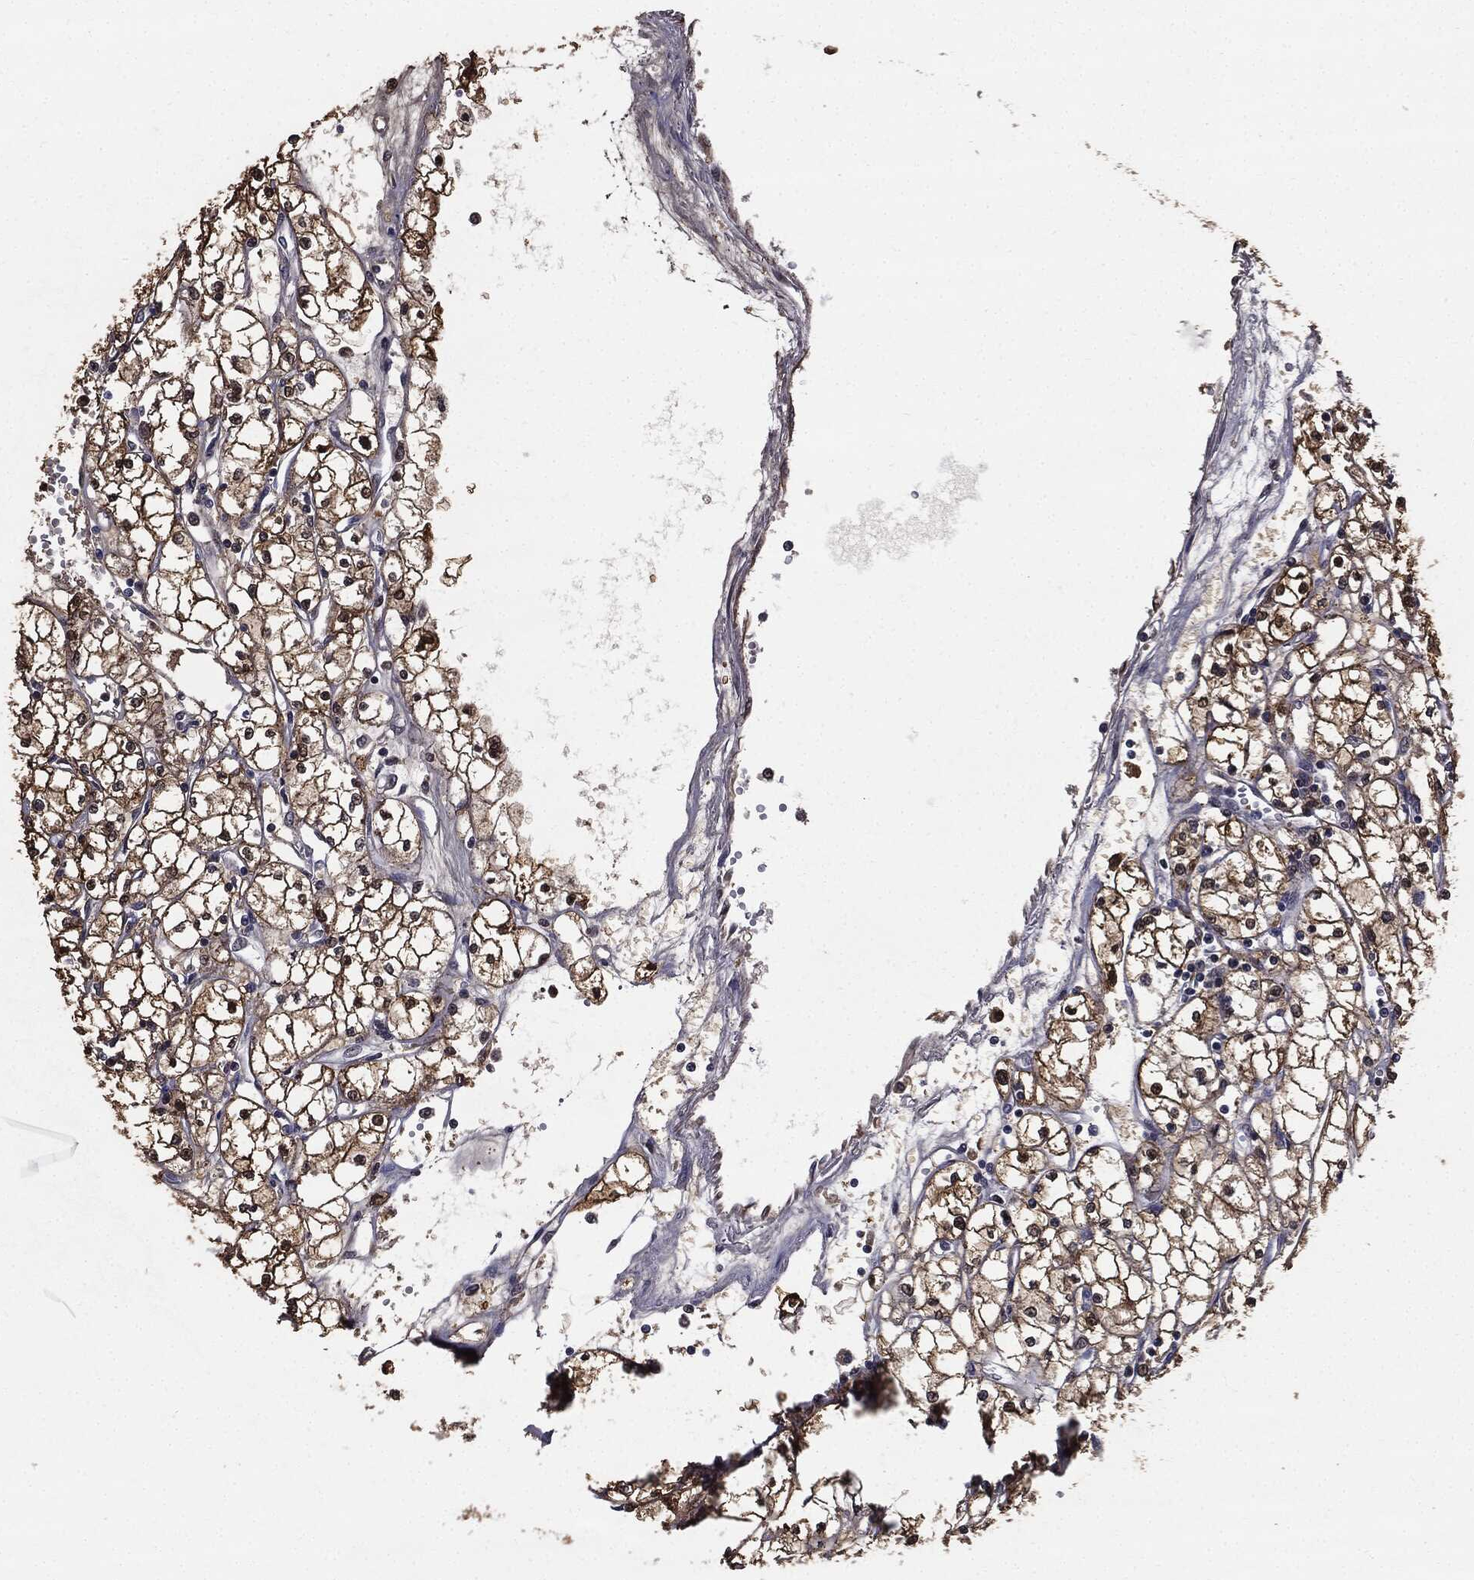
{"staining": {"intensity": "moderate", "quantity": ">75%", "location": "cytoplasmic/membranous"}, "tissue": "renal cancer", "cell_type": "Tumor cells", "image_type": "cancer", "snomed": [{"axis": "morphology", "description": "Adenocarcinoma, NOS"}, {"axis": "topography", "description": "Kidney"}], "caption": "Adenocarcinoma (renal) was stained to show a protein in brown. There is medium levels of moderate cytoplasmic/membranous staining in approximately >75% of tumor cells.", "gene": "JUN", "patient": {"sex": "male", "age": 67}}